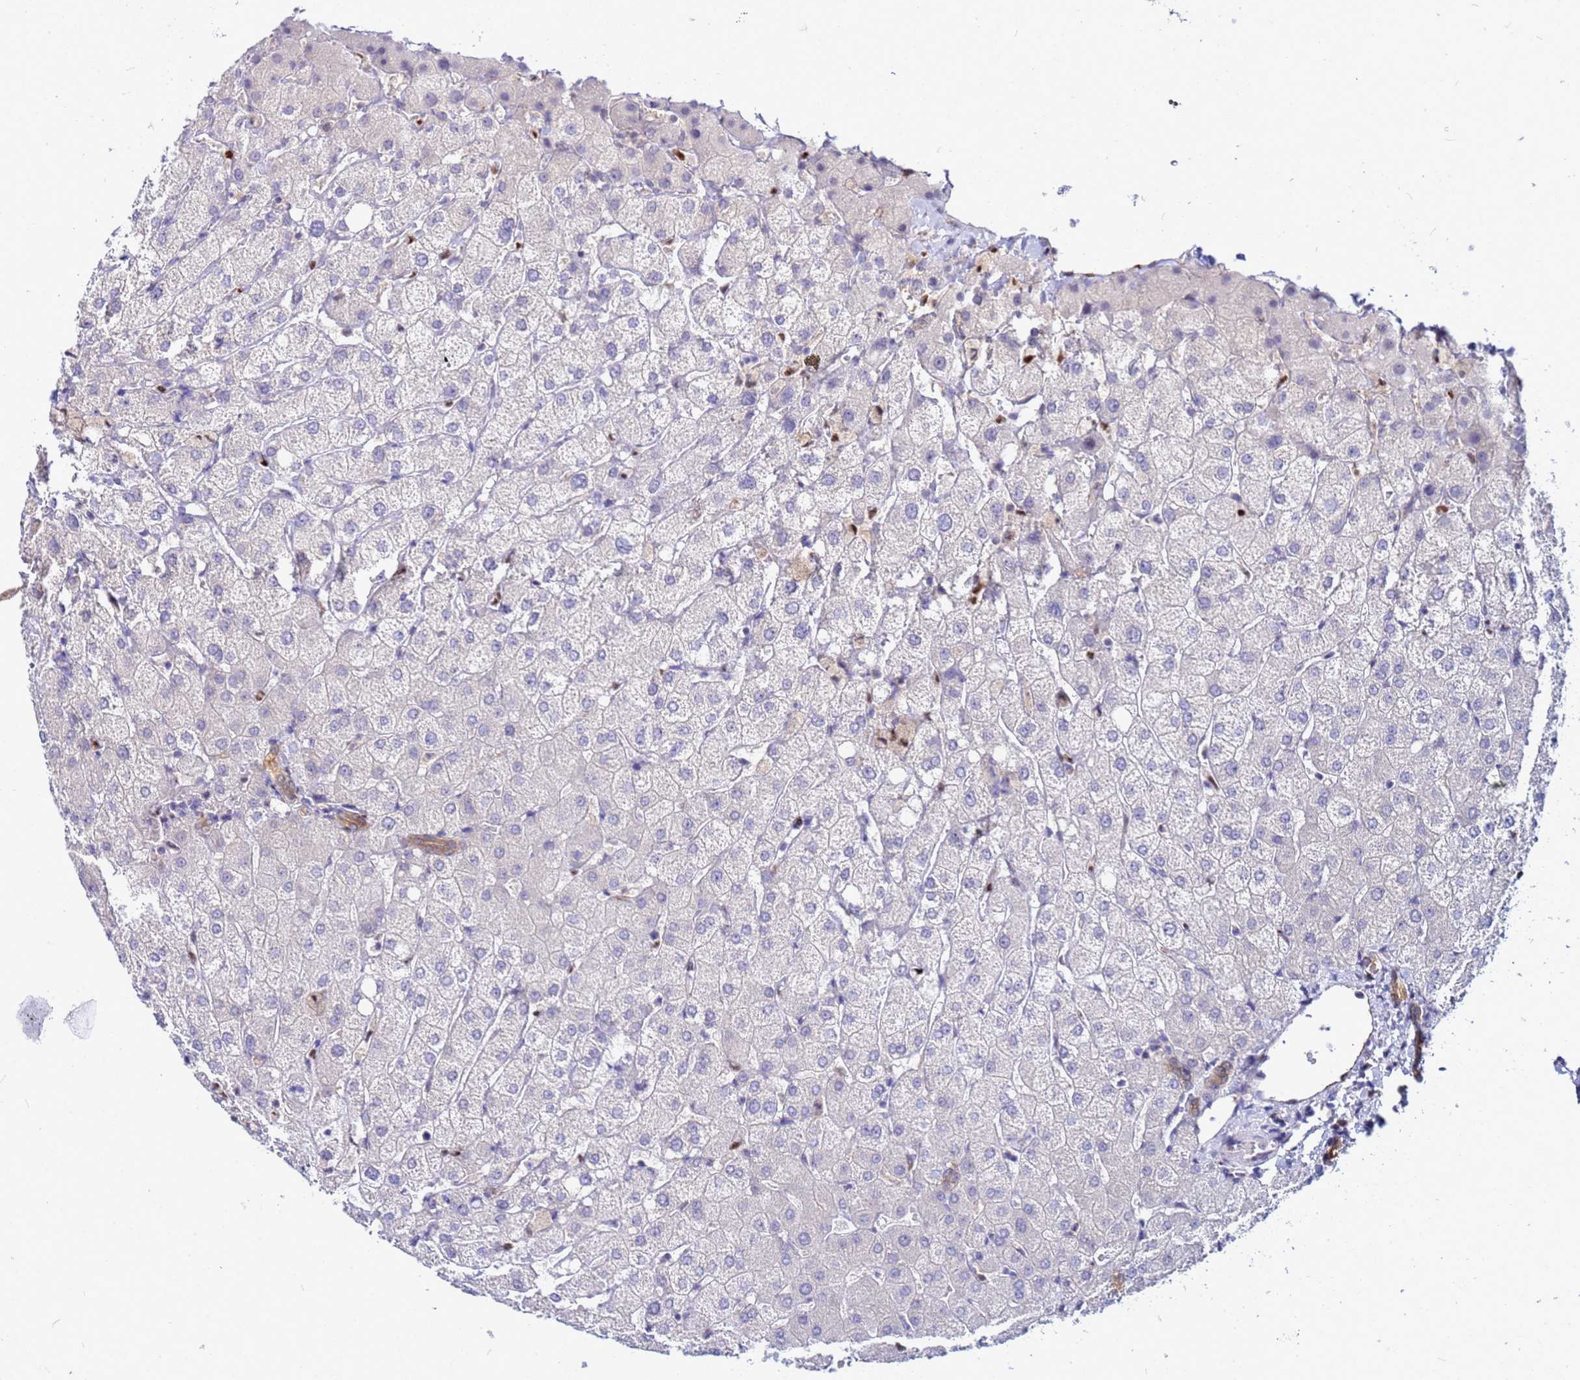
{"staining": {"intensity": "moderate", "quantity": ">75%", "location": "cytoplasmic/membranous"}, "tissue": "liver", "cell_type": "Cholangiocytes", "image_type": "normal", "snomed": [{"axis": "morphology", "description": "Normal tissue, NOS"}, {"axis": "topography", "description": "Liver"}], "caption": "Moderate cytoplasmic/membranous protein staining is seen in approximately >75% of cholangiocytes in liver. The staining was performed using DAB (3,3'-diaminobenzidine) to visualize the protein expression in brown, while the nuclei were stained in blue with hematoxylin (Magnification: 20x).", "gene": "SLC25A37", "patient": {"sex": "female", "age": 54}}